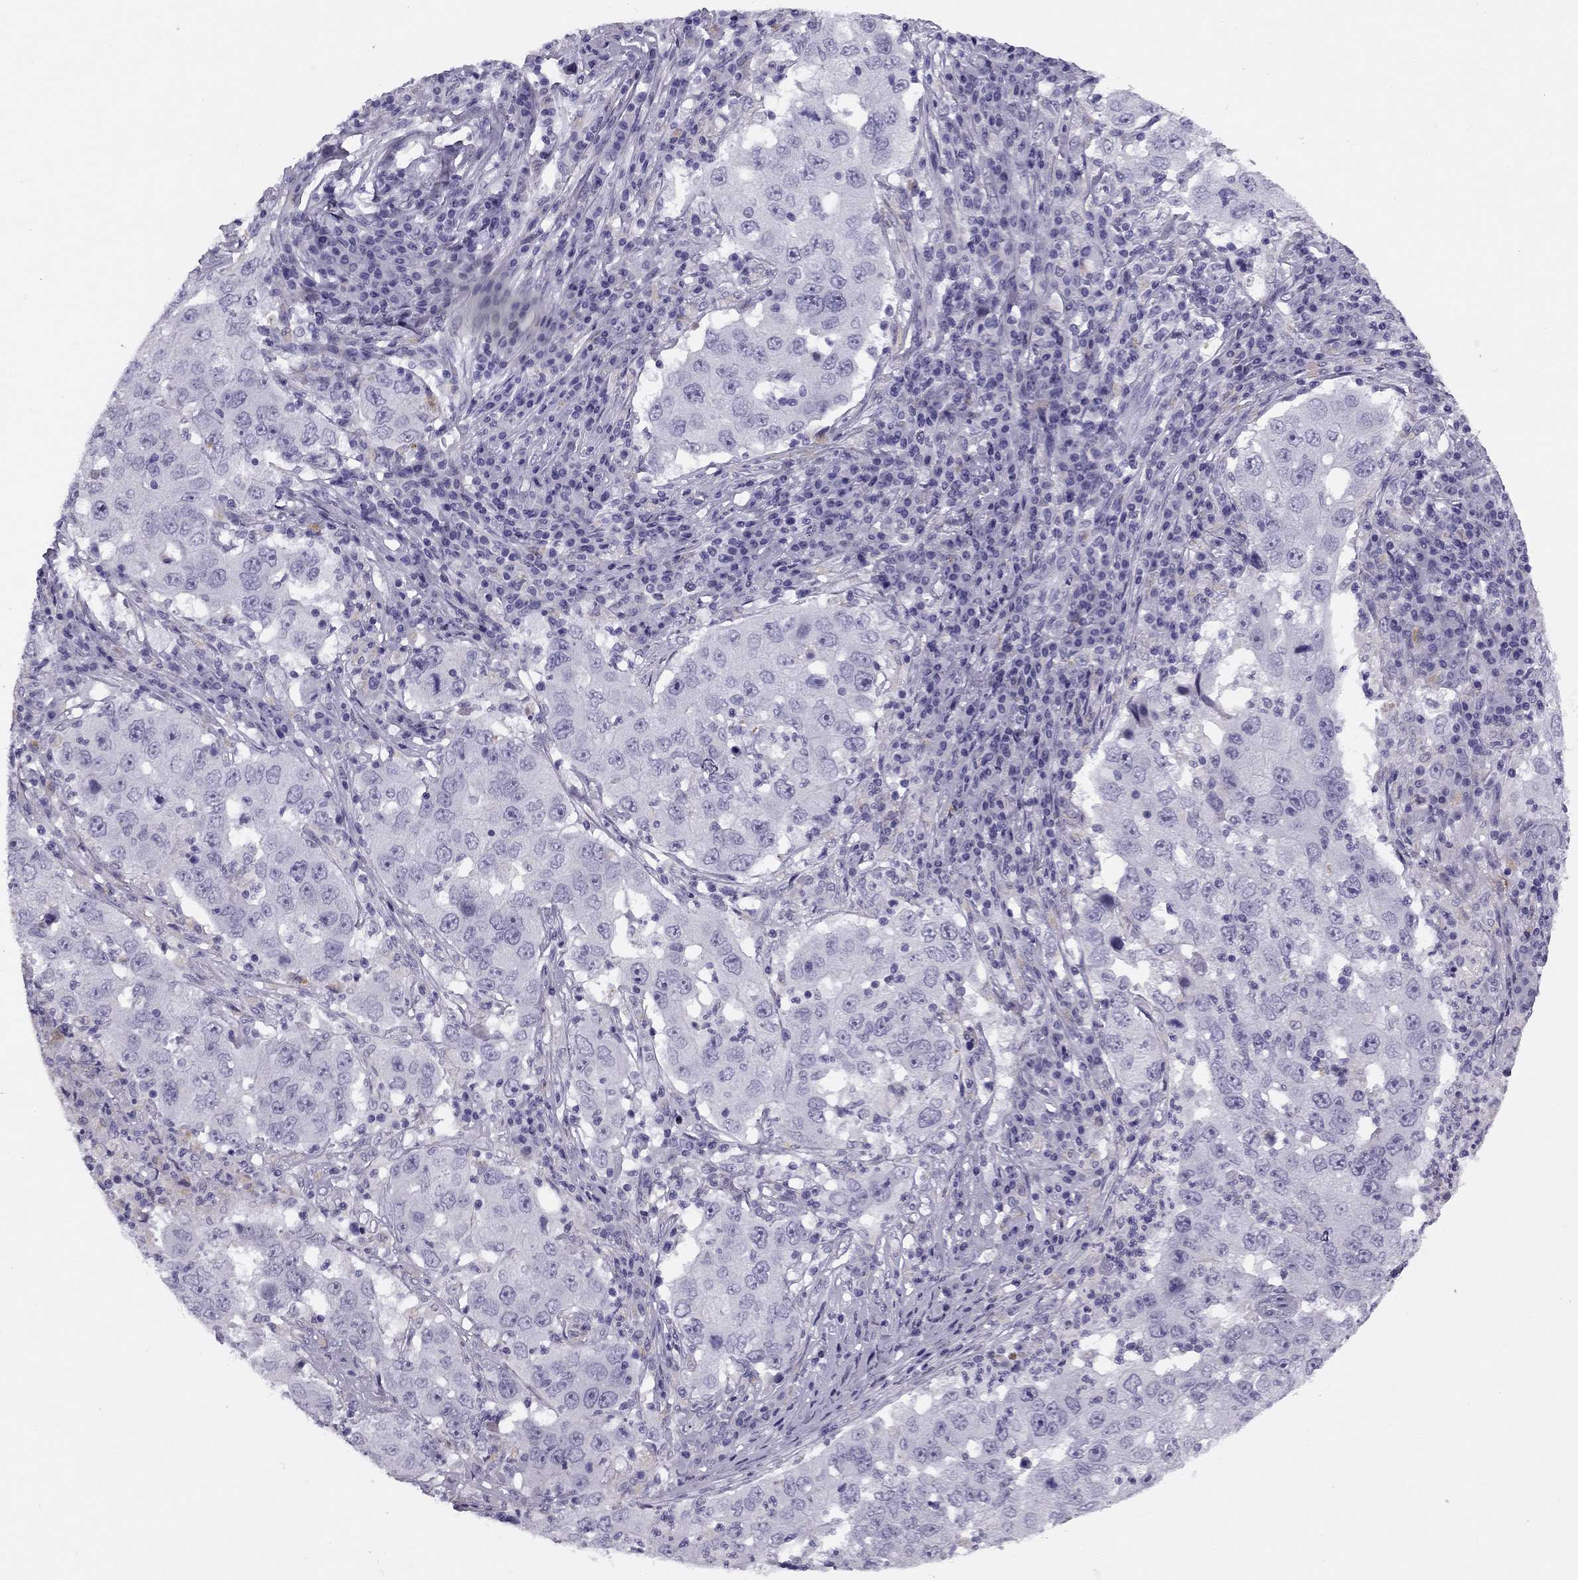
{"staining": {"intensity": "negative", "quantity": "none", "location": "none"}, "tissue": "lung cancer", "cell_type": "Tumor cells", "image_type": "cancer", "snomed": [{"axis": "morphology", "description": "Adenocarcinoma, NOS"}, {"axis": "topography", "description": "Lung"}], "caption": "This is an immunohistochemistry (IHC) photomicrograph of human lung cancer. There is no expression in tumor cells.", "gene": "MC5R", "patient": {"sex": "male", "age": 73}}